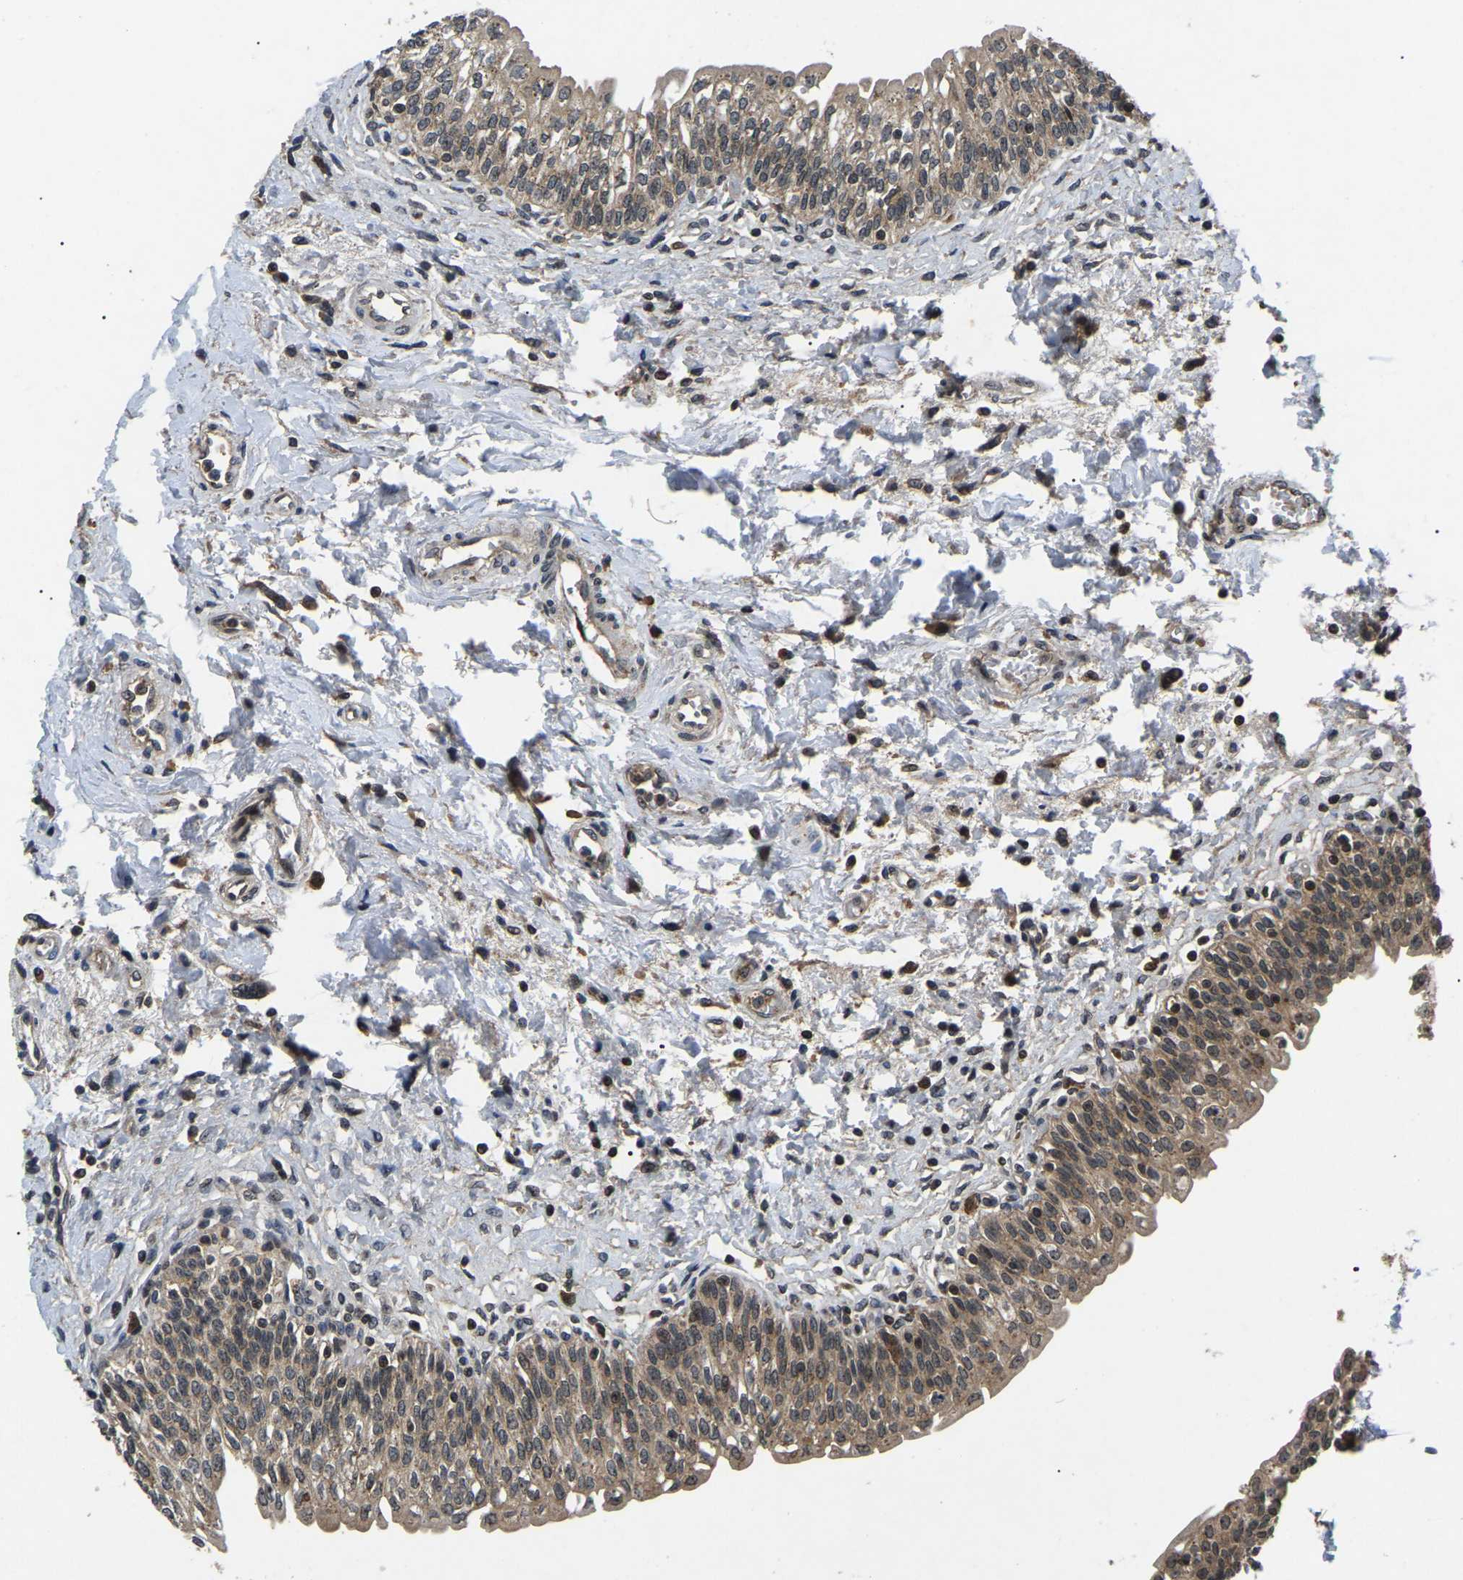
{"staining": {"intensity": "strong", "quantity": ">75%", "location": "cytoplasmic/membranous,nuclear"}, "tissue": "urinary bladder", "cell_type": "Urothelial cells", "image_type": "normal", "snomed": [{"axis": "morphology", "description": "Normal tissue, NOS"}, {"axis": "topography", "description": "Urinary bladder"}], "caption": "Urothelial cells demonstrate strong cytoplasmic/membranous,nuclear expression in about >75% of cells in benign urinary bladder. (DAB (3,3'-diaminobenzidine) IHC with brightfield microscopy, high magnification).", "gene": "RBM28", "patient": {"sex": "male", "age": 55}}